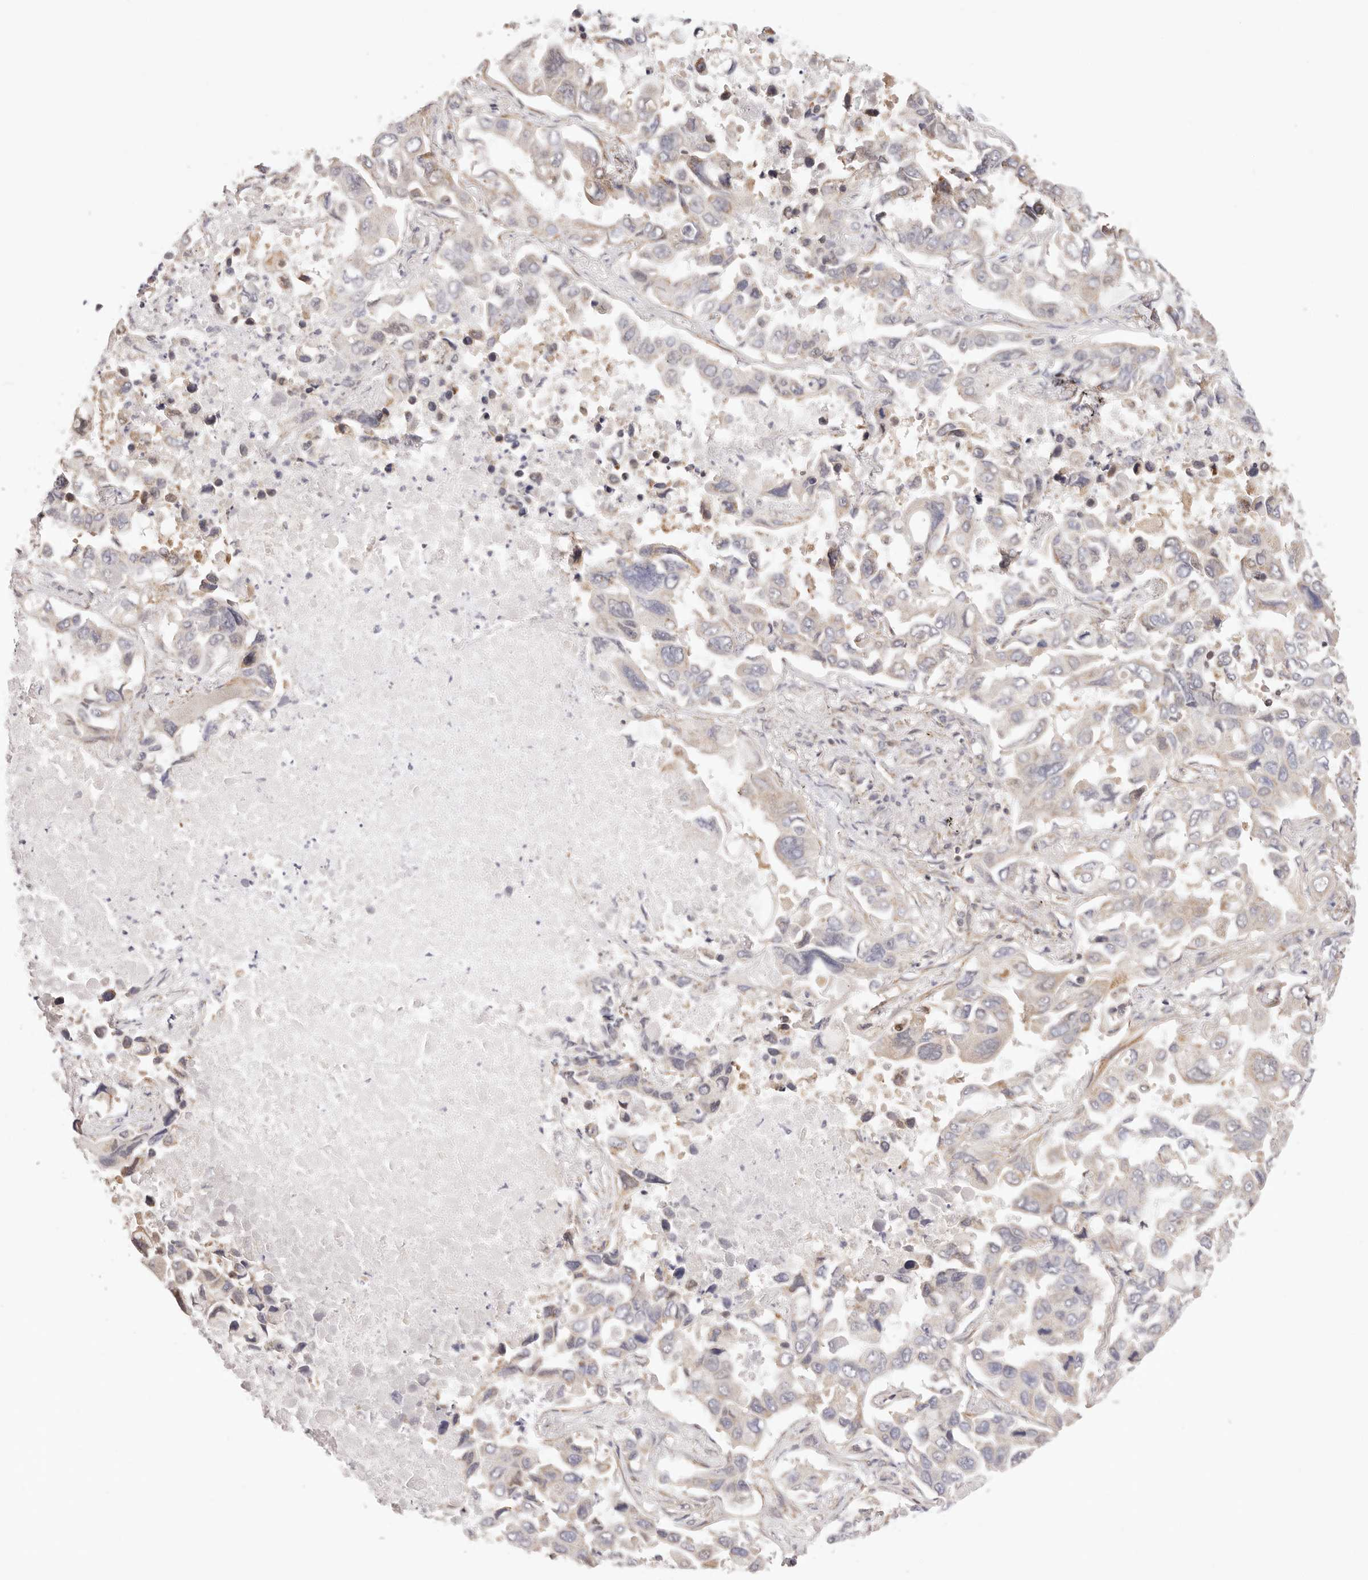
{"staining": {"intensity": "weak", "quantity": "<25%", "location": "cytoplasmic/membranous"}, "tissue": "lung cancer", "cell_type": "Tumor cells", "image_type": "cancer", "snomed": [{"axis": "morphology", "description": "Adenocarcinoma, NOS"}, {"axis": "topography", "description": "Lung"}], "caption": "DAB (3,3'-diaminobenzidine) immunohistochemical staining of human lung cancer reveals no significant expression in tumor cells.", "gene": "KCMF1", "patient": {"sex": "male", "age": 64}}